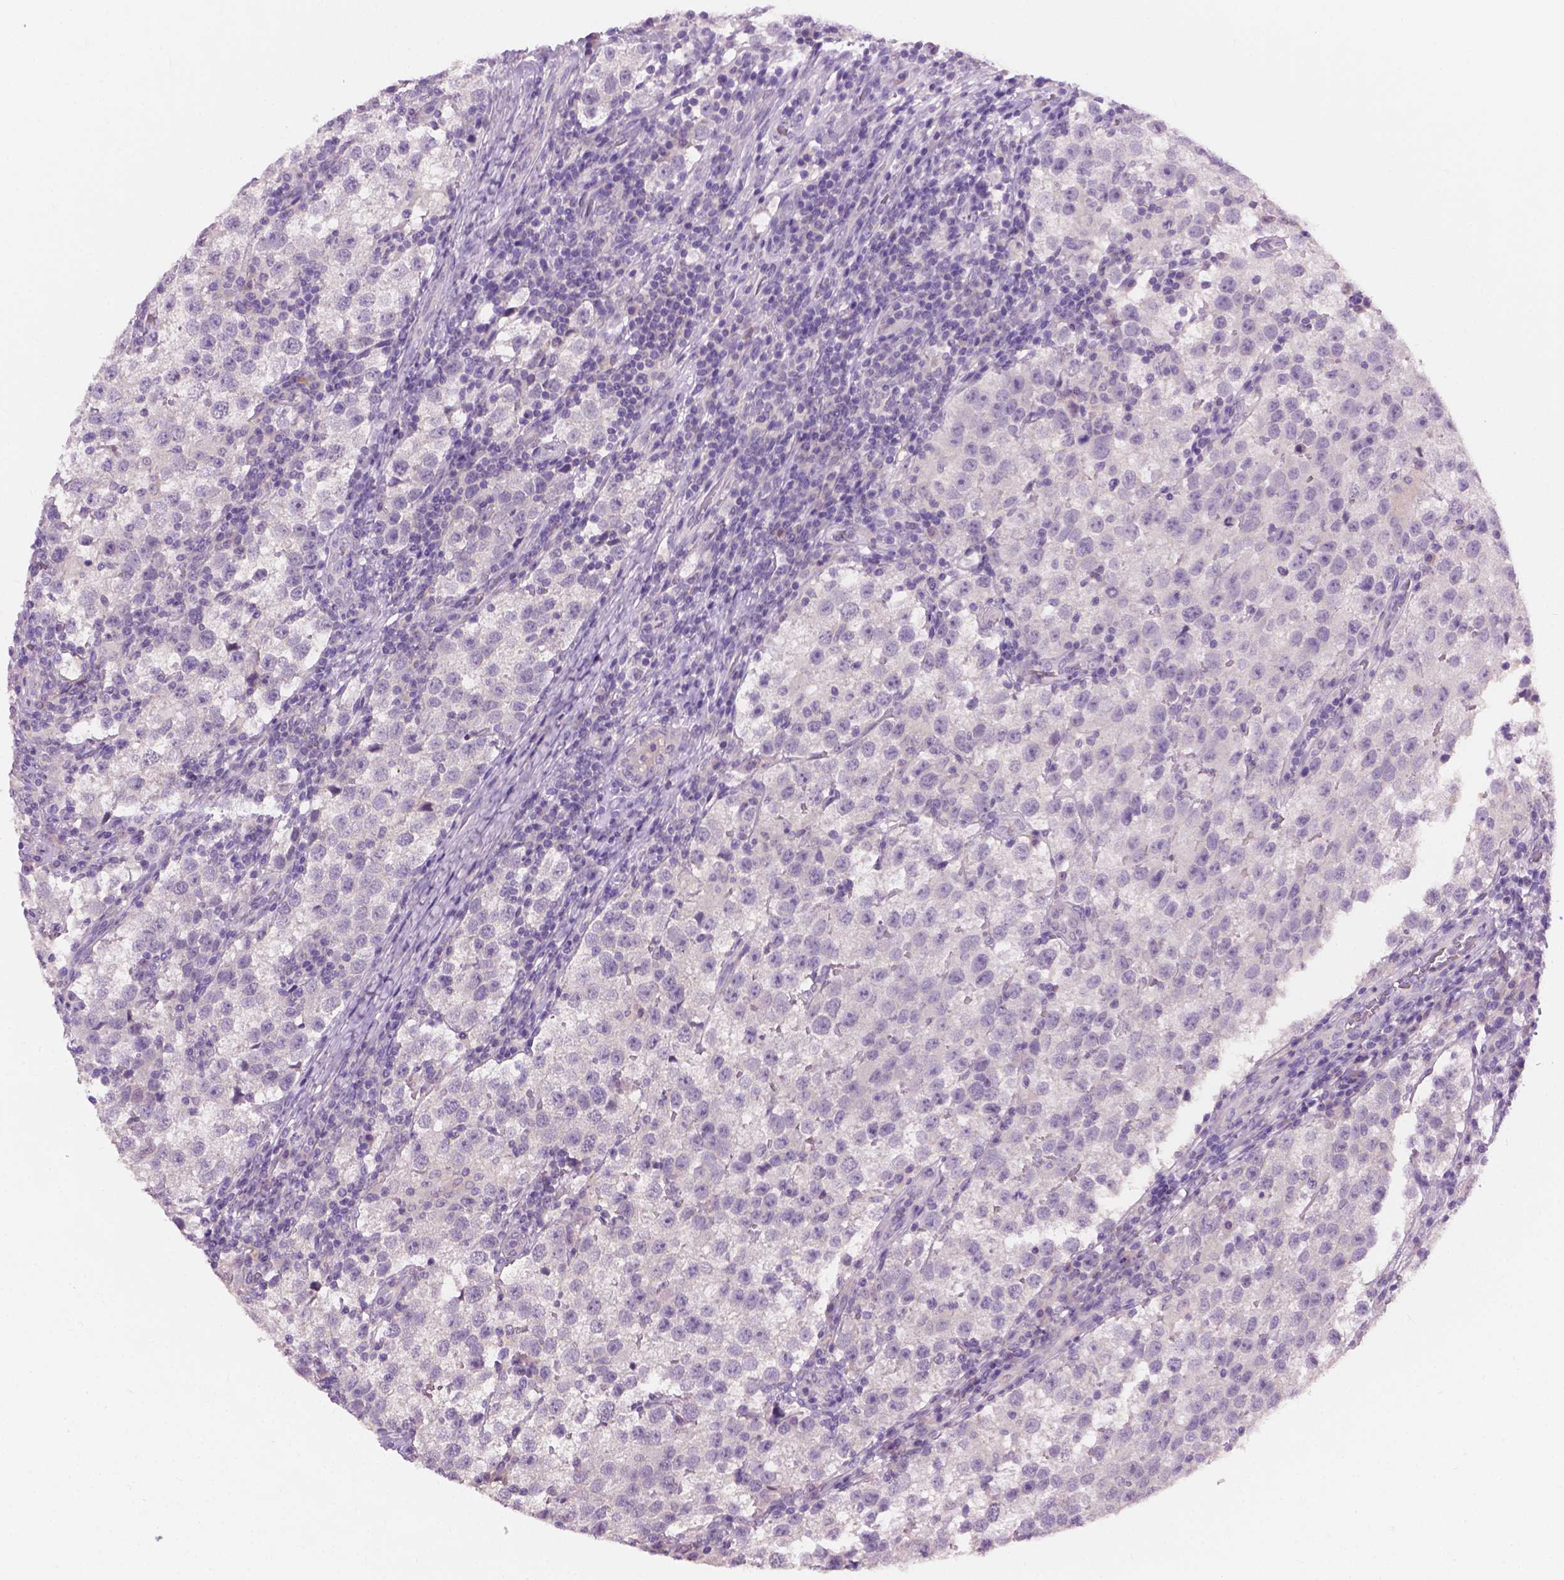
{"staining": {"intensity": "negative", "quantity": "none", "location": "none"}, "tissue": "testis cancer", "cell_type": "Tumor cells", "image_type": "cancer", "snomed": [{"axis": "morphology", "description": "Seminoma, NOS"}, {"axis": "topography", "description": "Testis"}], "caption": "An IHC photomicrograph of seminoma (testis) is shown. There is no staining in tumor cells of seminoma (testis).", "gene": "KRT17", "patient": {"sex": "male", "age": 37}}